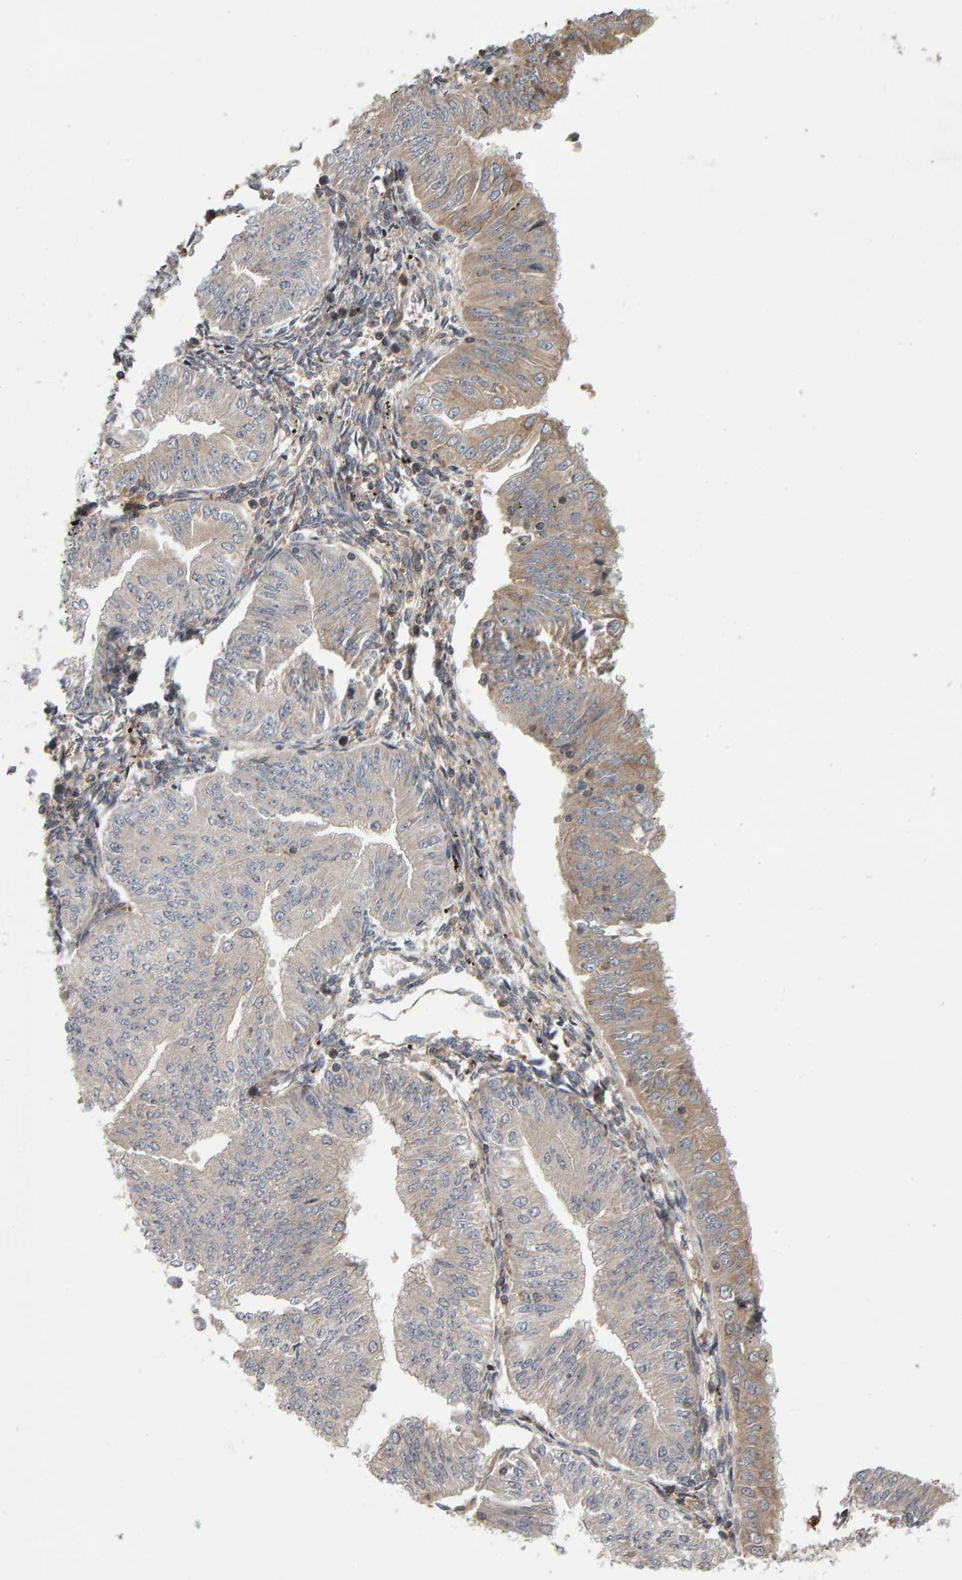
{"staining": {"intensity": "weak", "quantity": "<25%", "location": "cytoplasmic/membranous"}, "tissue": "endometrial cancer", "cell_type": "Tumor cells", "image_type": "cancer", "snomed": [{"axis": "morphology", "description": "Normal tissue, NOS"}, {"axis": "morphology", "description": "Adenocarcinoma, NOS"}, {"axis": "topography", "description": "Endometrium"}], "caption": "The photomicrograph displays no staining of tumor cells in endometrial adenocarcinoma. The staining is performed using DAB brown chromogen with nuclei counter-stained in using hematoxylin.", "gene": "C9orf72", "patient": {"sex": "female", "age": 53}}